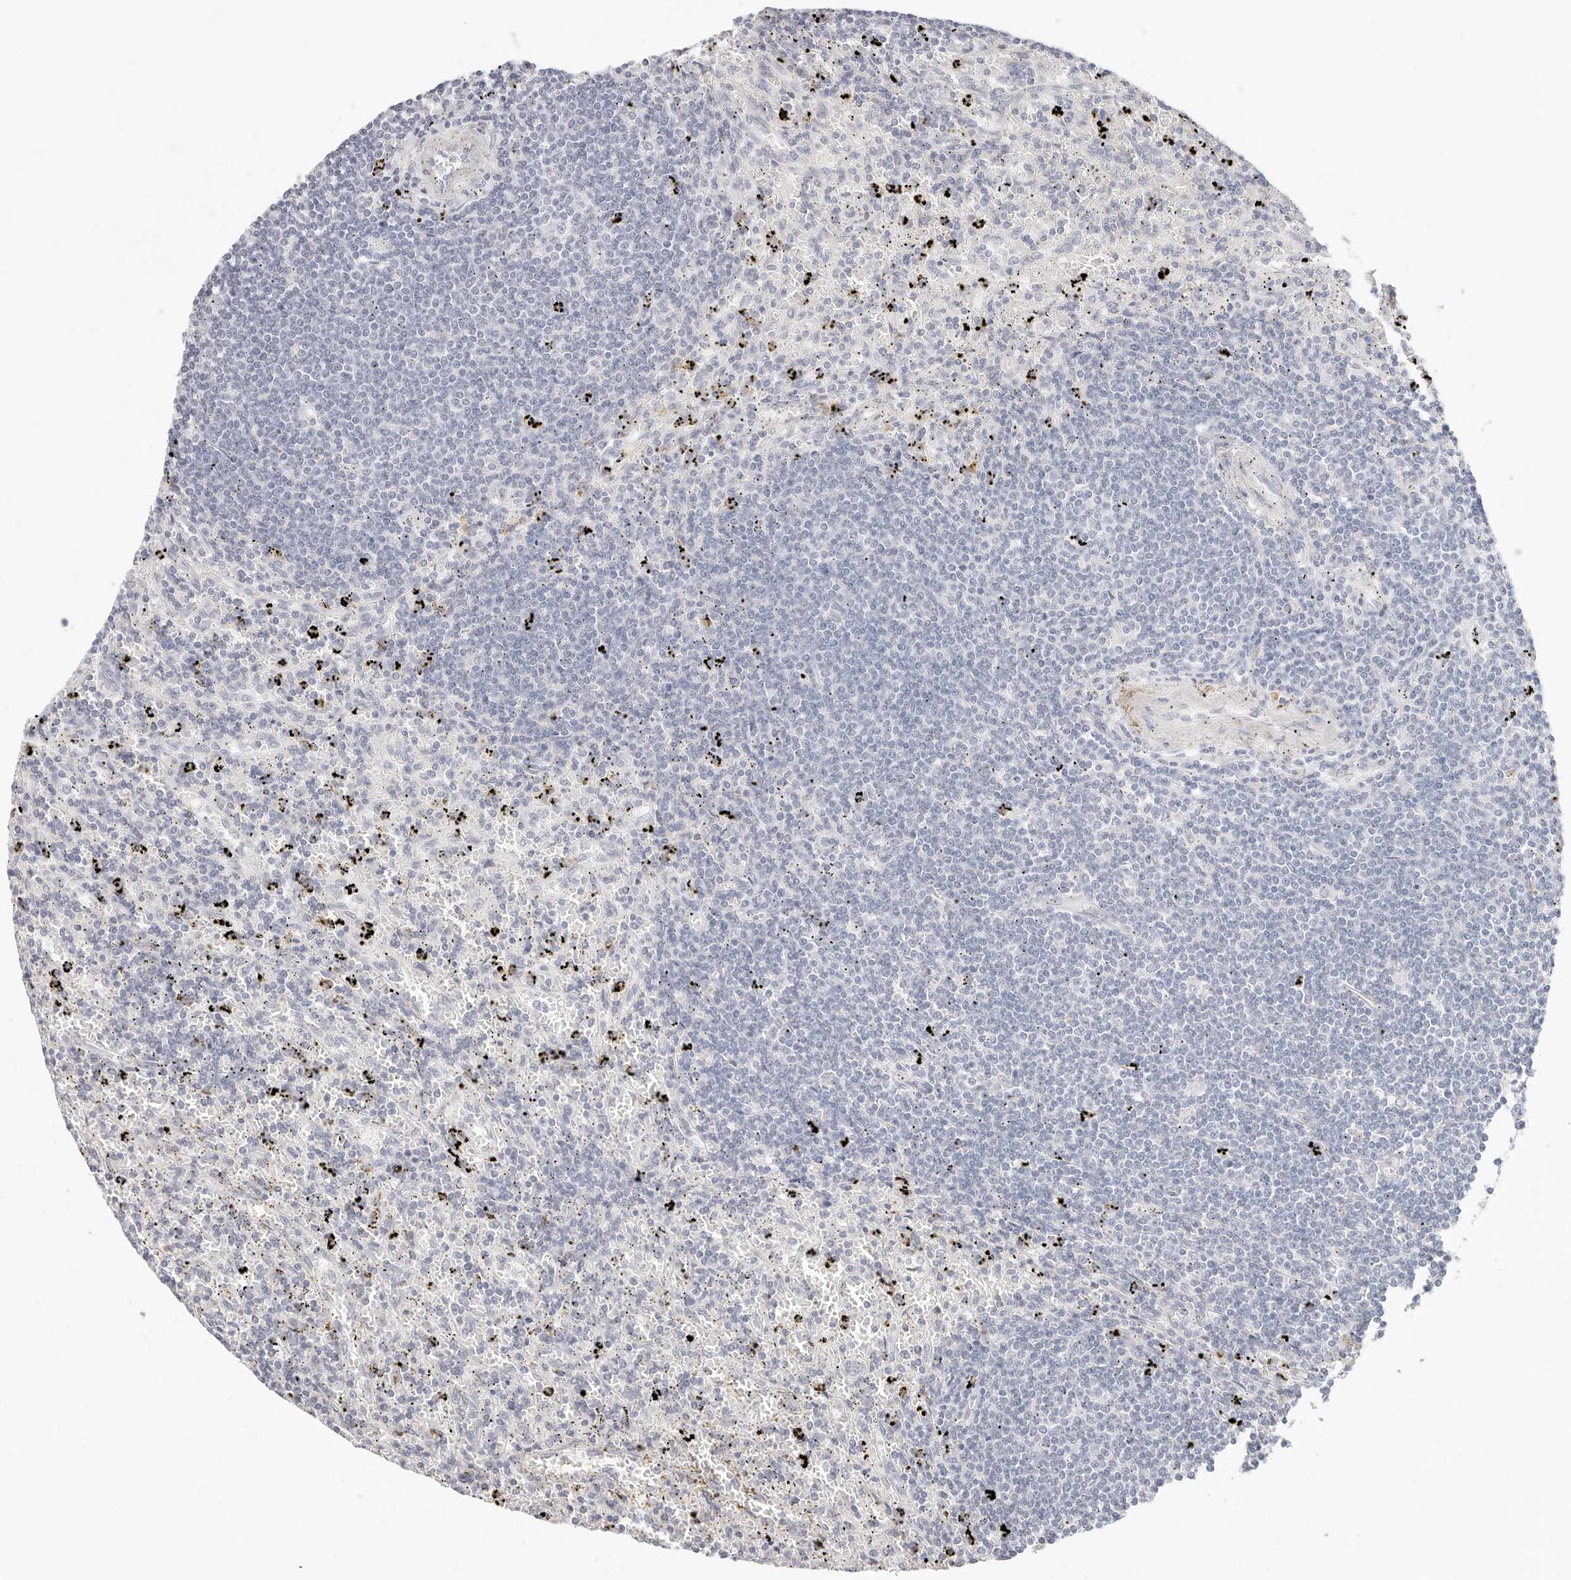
{"staining": {"intensity": "negative", "quantity": "none", "location": "none"}, "tissue": "lymphoma", "cell_type": "Tumor cells", "image_type": "cancer", "snomed": [{"axis": "morphology", "description": "Malignant lymphoma, non-Hodgkin's type, Low grade"}, {"axis": "topography", "description": "Spleen"}], "caption": "Micrograph shows no significant protein staining in tumor cells of malignant lymphoma, non-Hodgkin's type (low-grade). (Stains: DAB (3,3'-diaminobenzidine) immunohistochemistry (IHC) with hematoxylin counter stain, Microscopy: brightfield microscopy at high magnification).", "gene": "ASCL1", "patient": {"sex": "male", "age": 76}}